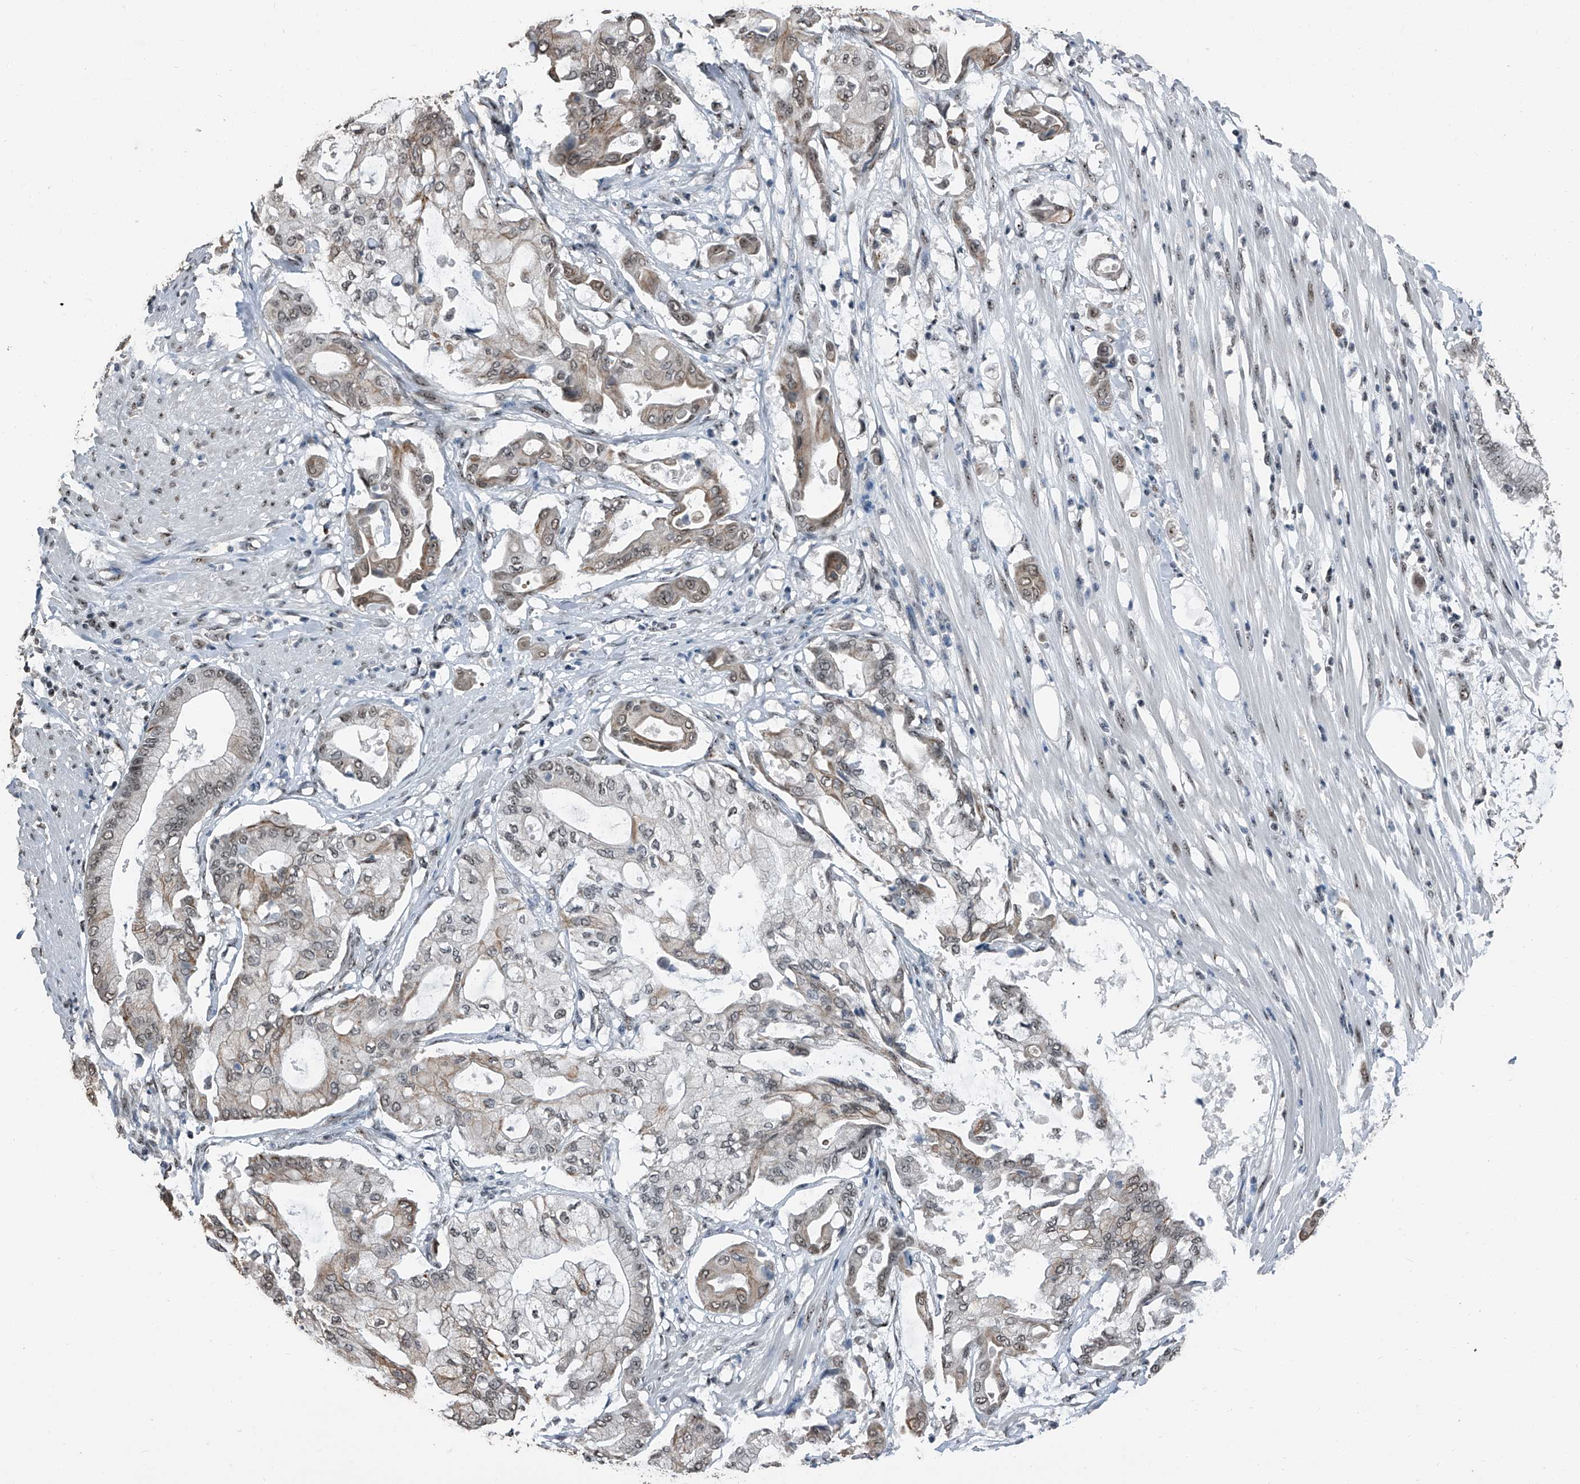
{"staining": {"intensity": "weak", "quantity": ">75%", "location": "cytoplasmic/membranous,nuclear"}, "tissue": "pancreatic cancer", "cell_type": "Tumor cells", "image_type": "cancer", "snomed": [{"axis": "morphology", "description": "Adenocarcinoma, NOS"}, {"axis": "morphology", "description": "Adenocarcinoma, metastatic, NOS"}, {"axis": "topography", "description": "Lymph node"}, {"axis": "topography", "description": "Pancreas"}, {"axis": "topography", "description": "Duodenum"}], "caption": "Brown immunohistochemical staining in adenocarcinoma (pancreatic) reveals weak cytoplasmic/membranous and nuclear expression in about >75% of tumor cells.", "gene": "TCOF1", "patient": {"sex": "female", "age": 64}}